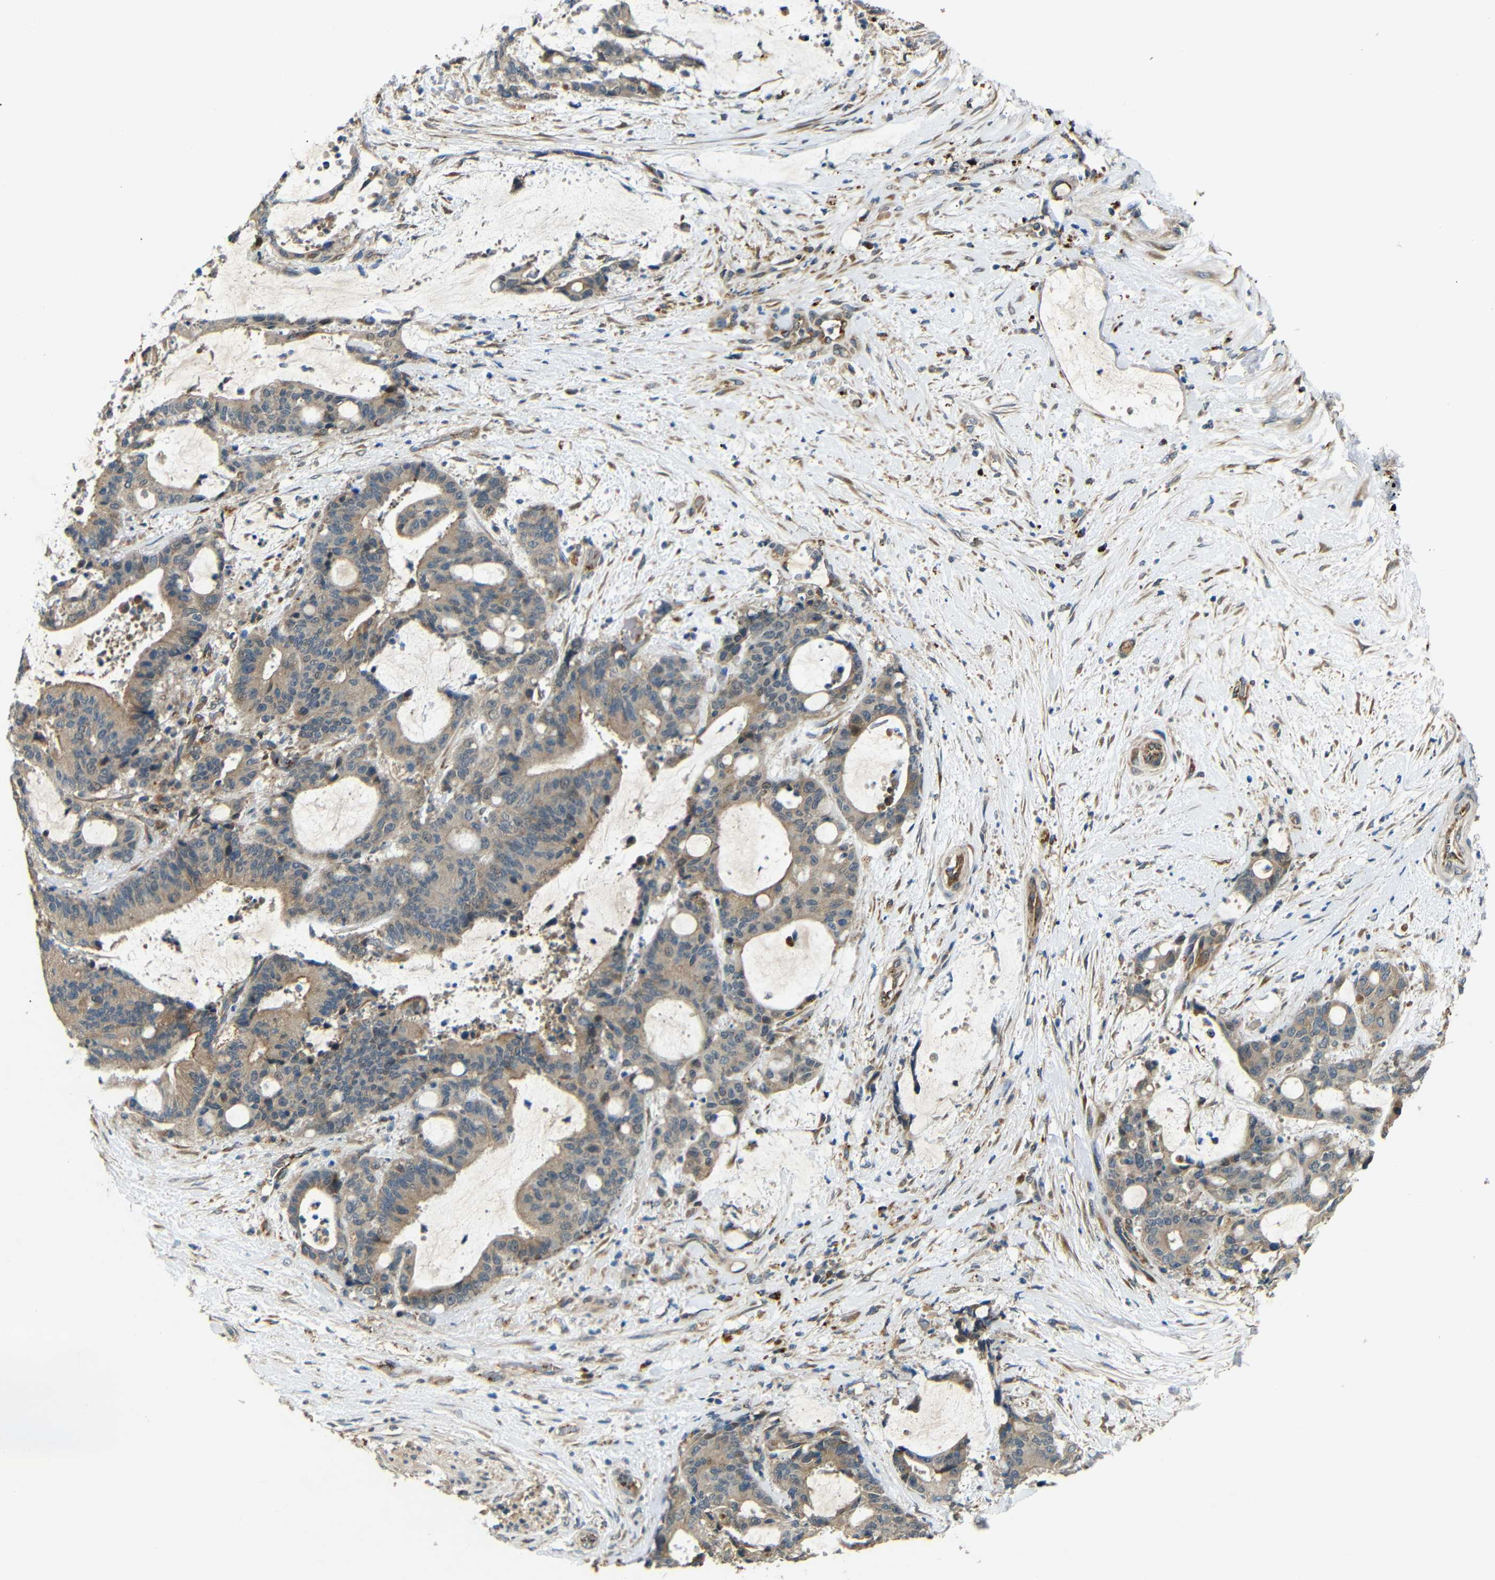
{"staining": {"intensity": "weak", "quantity": ">75%", "location": "cytoplasmic/membranous"}, "tissue": "liver cancer", "cell_type": "Tumor cells", "image_type": "cancer", "snomed": [{"axis": "morphology", "description": "Normal tissue, NOS"}, {"axis": "morphology", "description": "Cholangiocarcinoma"}, {"axis": "topography", "description": "Liver"}, {"axis": "topography", "description": "Peripheral nerve tissue"}], "caption": "Human liver cancer (cholangiocarcinoma) stained with a brown dye exhibits weak cytoplasmic/membranous positive expression in approximately >75% of tumor cells.", "gene": "ATP7A", "patient": {"sex": "female", "age": 73}}